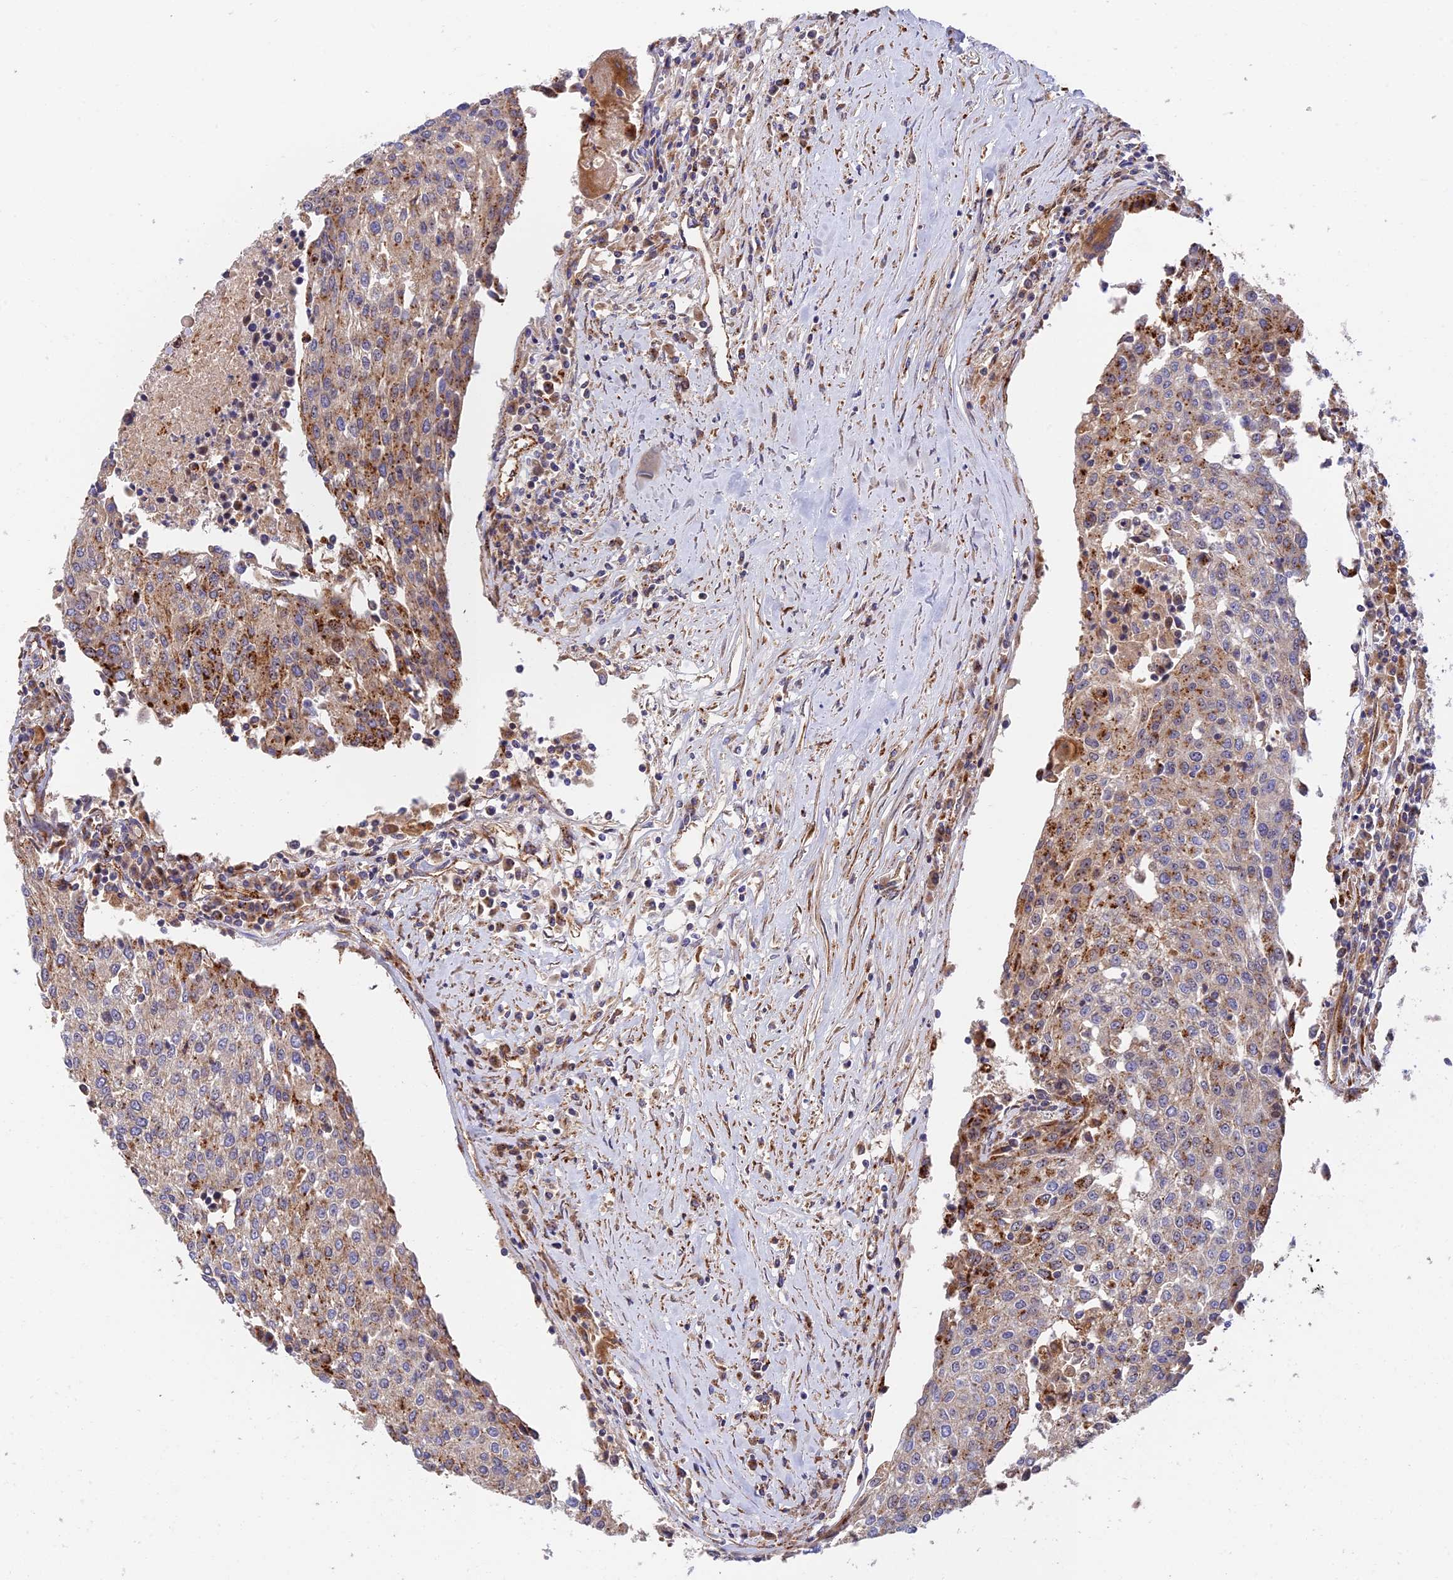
{"staining": {"intensity": "moderate", "quantity": "25%-75%", "location": "cytoplasmic/membranous"}, "tissue": "urothelial cancer", "cell_type": "Tumor cells", "image_type": "cancer", "snomed": [{"axis": "morphology", "description": "Urothelial carcinoma, High grade"}, {"axis": "topography", "description": "Urinary bladder"}], "caption": "Immunohistochemistry (DAB) staining of human high-grade urothelial carcinoma displays moderate cytoplasmic/membranous protein expression in approximately 25%-75% of tumor cells.", "gene": "PPP2R3C", "patient": {"sex": "female", "age": 85}}